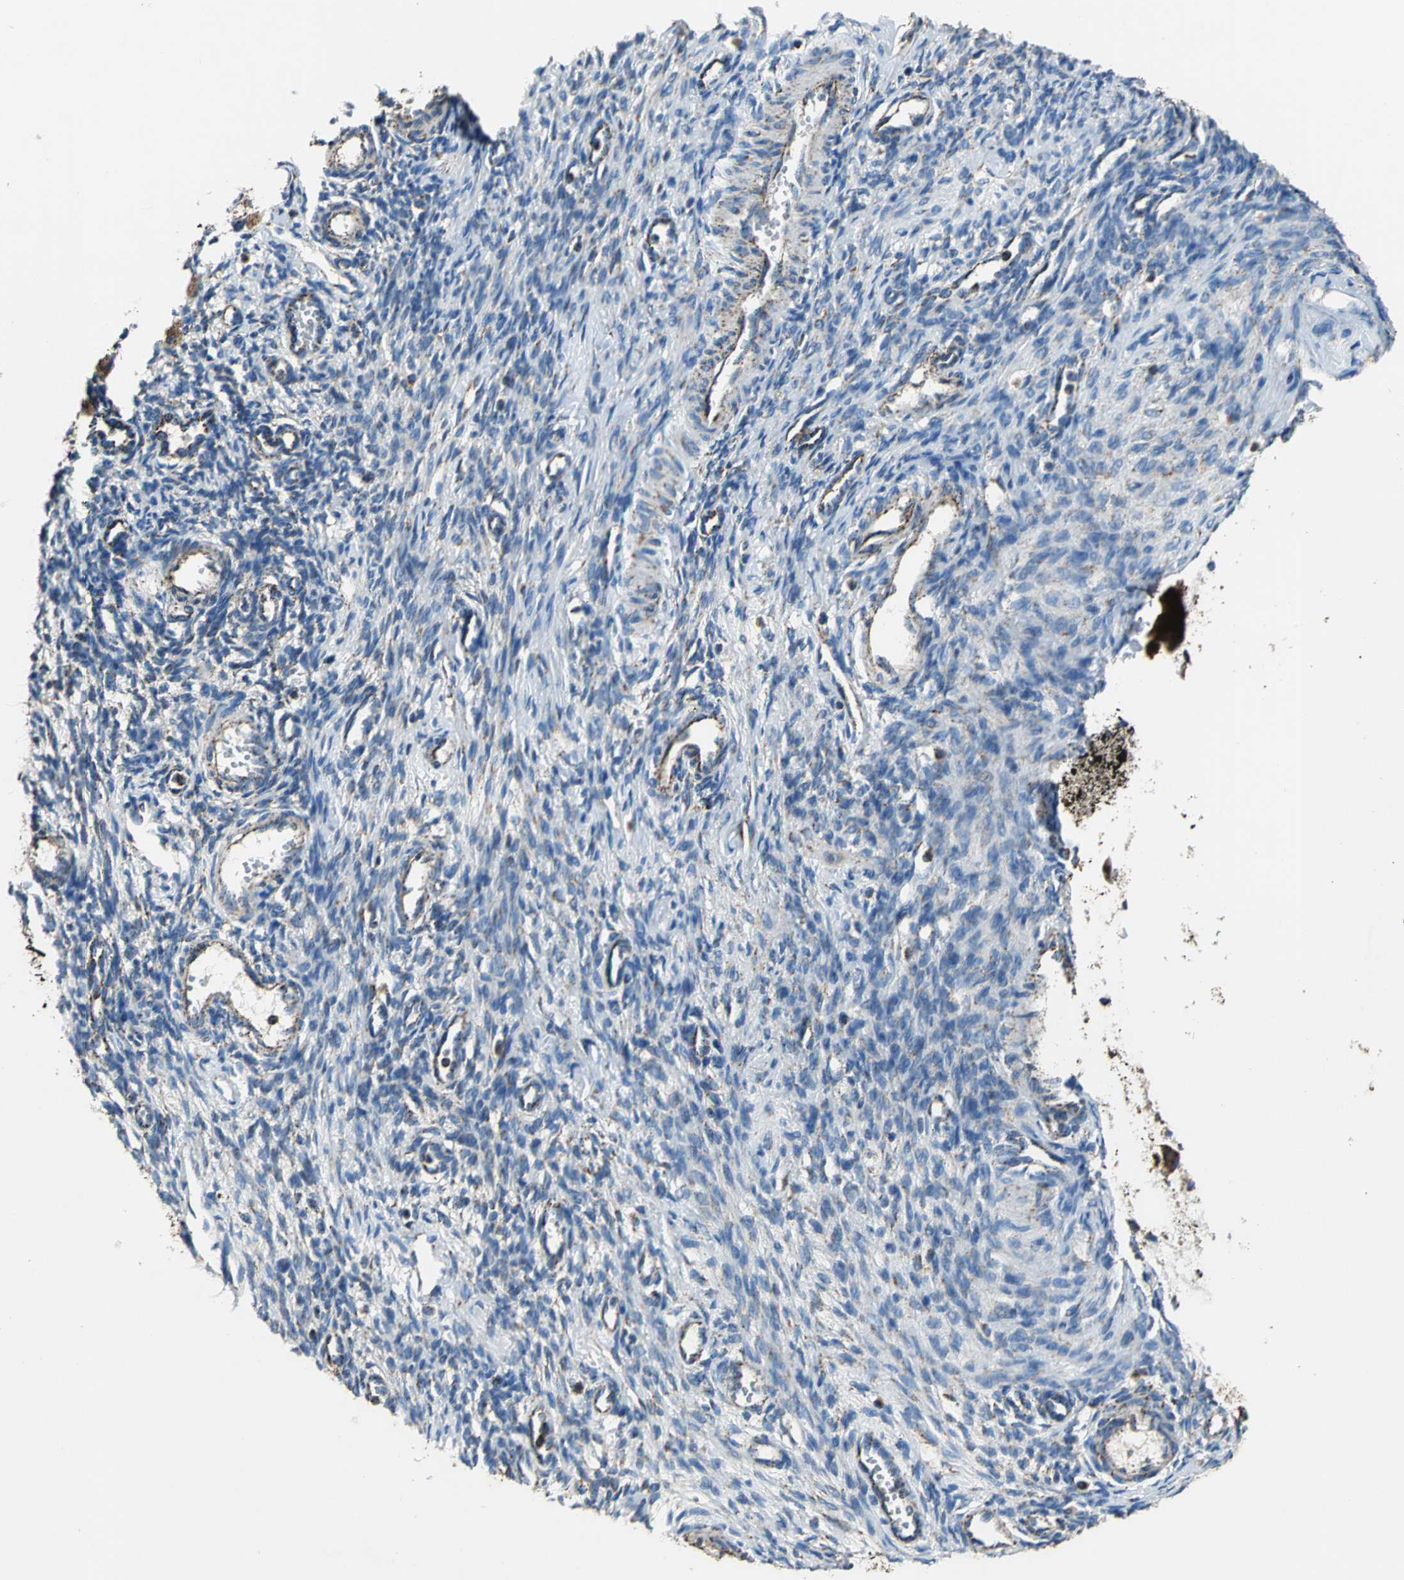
{"staining": {"intensity": "weak", "quantity": "25%-75%", "location": "cytoplasmic/membranous"}, "tissue": "ovary", "cell_type": "Ovarian stroma cells", "image_type": "normal", "snomed": [{"axis": "morphology", "description": "Normal tissue, NOS"}, {"axis": "topography", "description": "Ovary"}], "caption": "Immunohistochemistry histopathology image of unremarkable human ovary stained for a protein (brown), which displays low levels of weak cytoplasmic/membranous expression in approximately 25%-75% of ovarian stroma cells.", "gene": "ECH1", "patient": {"sex": "female", "age": 33}}